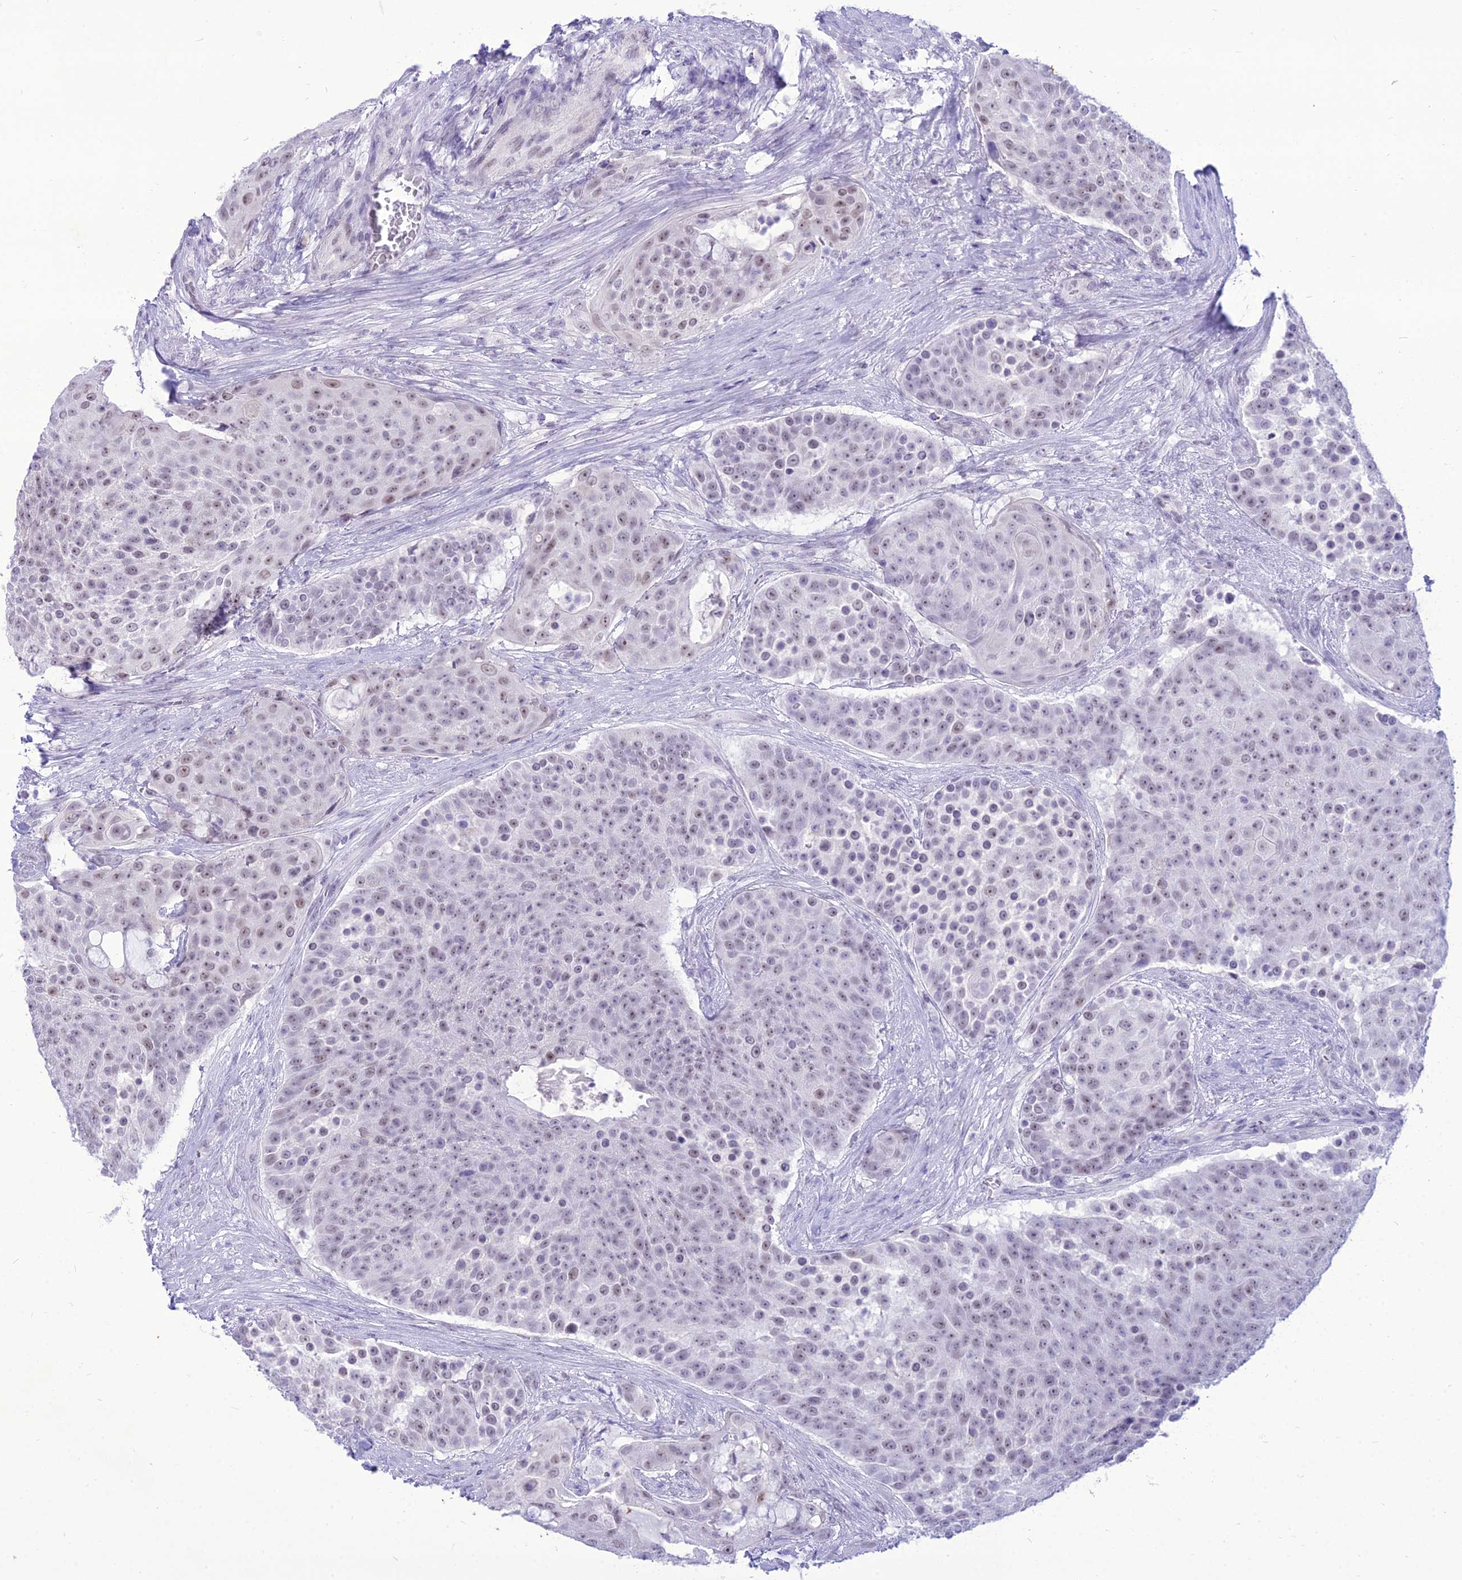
{"staining": {"intensity": "weak", "quantity": "25%-75%", "location": "nuclear"}, "tissue": "urothelial cancer", "cell_type": "Tumor cells", "image_type": "cancer", "snomed": [{"axis": "morphology", "description": "Urothelial carcinoma, High grade"}, {"axis": "topography", "description": "Urinary bladder"}], "caption": "A histopathology image of human urothelial carcinoma (high-grade) stained for a protein shows weak nuclear brown staining in tumor cells.", "gene": "DHX40", "patient": {"sex": "female", "age": 63}}